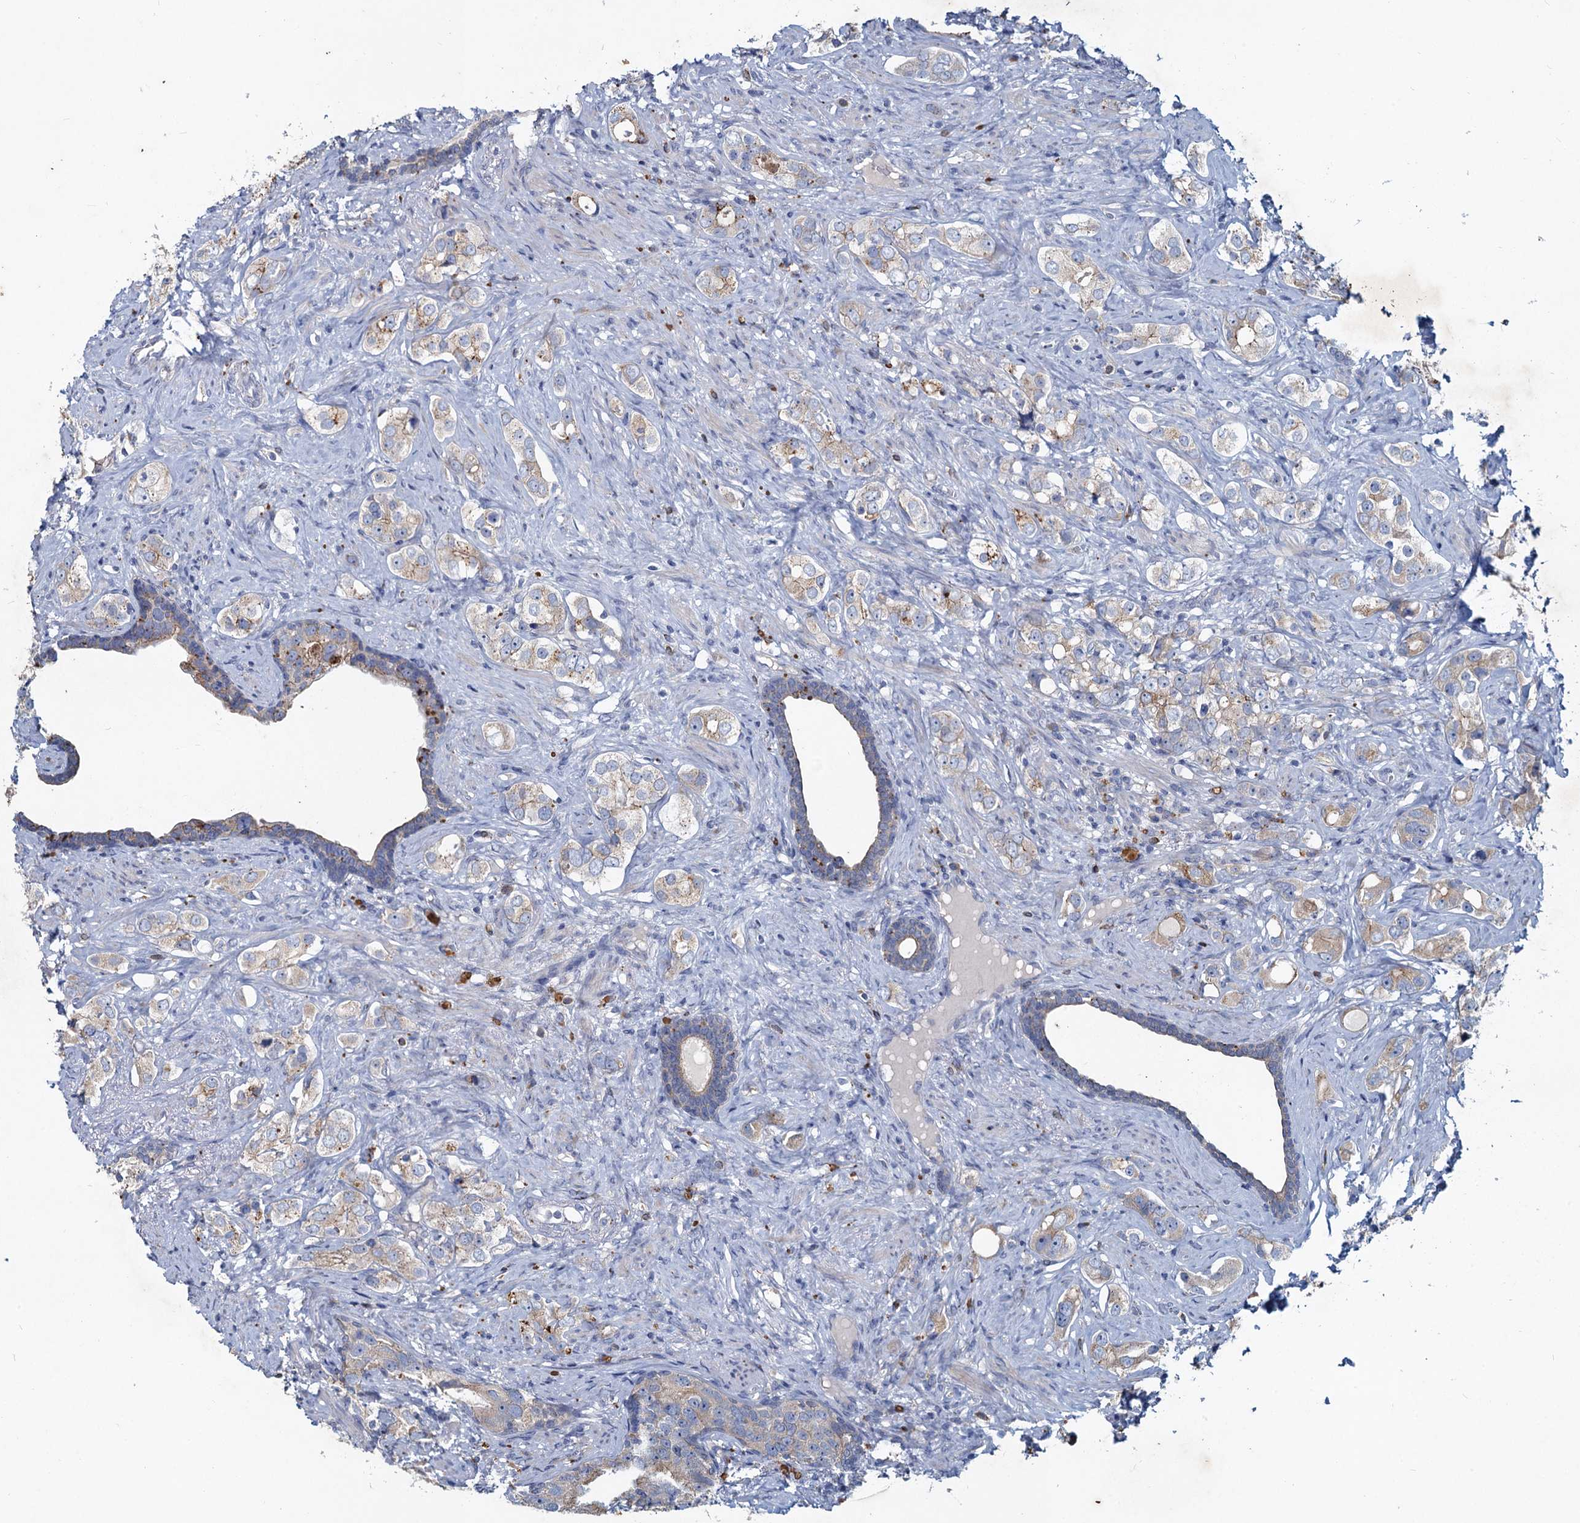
{"staining": {"intensity": "weak", "quantity": "25%-75%", "location": "cytoplasmic/membranous"}, "tissue": "prostate cancer", "cell_type": "Tumor cells", "image_type": "cancer", "snomed": [{"axis": "morphology", "description": "Adenocarcinoma, High grade"}, {"axis": "topography", "description": "Prostate"}], "caption": "High-magnification brightfield microscopy of prostate adenocarcinoma (high-grade) stained with DAB (3,3'-diaminobenzidine) (brown) and counterstained with hematoxylin (blue). tumor cells exhibit weak cytoplasmic/membranous expression is seen in about25%-75% of cells.", "gene": "TMX2", "patient": {"sex": "male", "age": 63}}